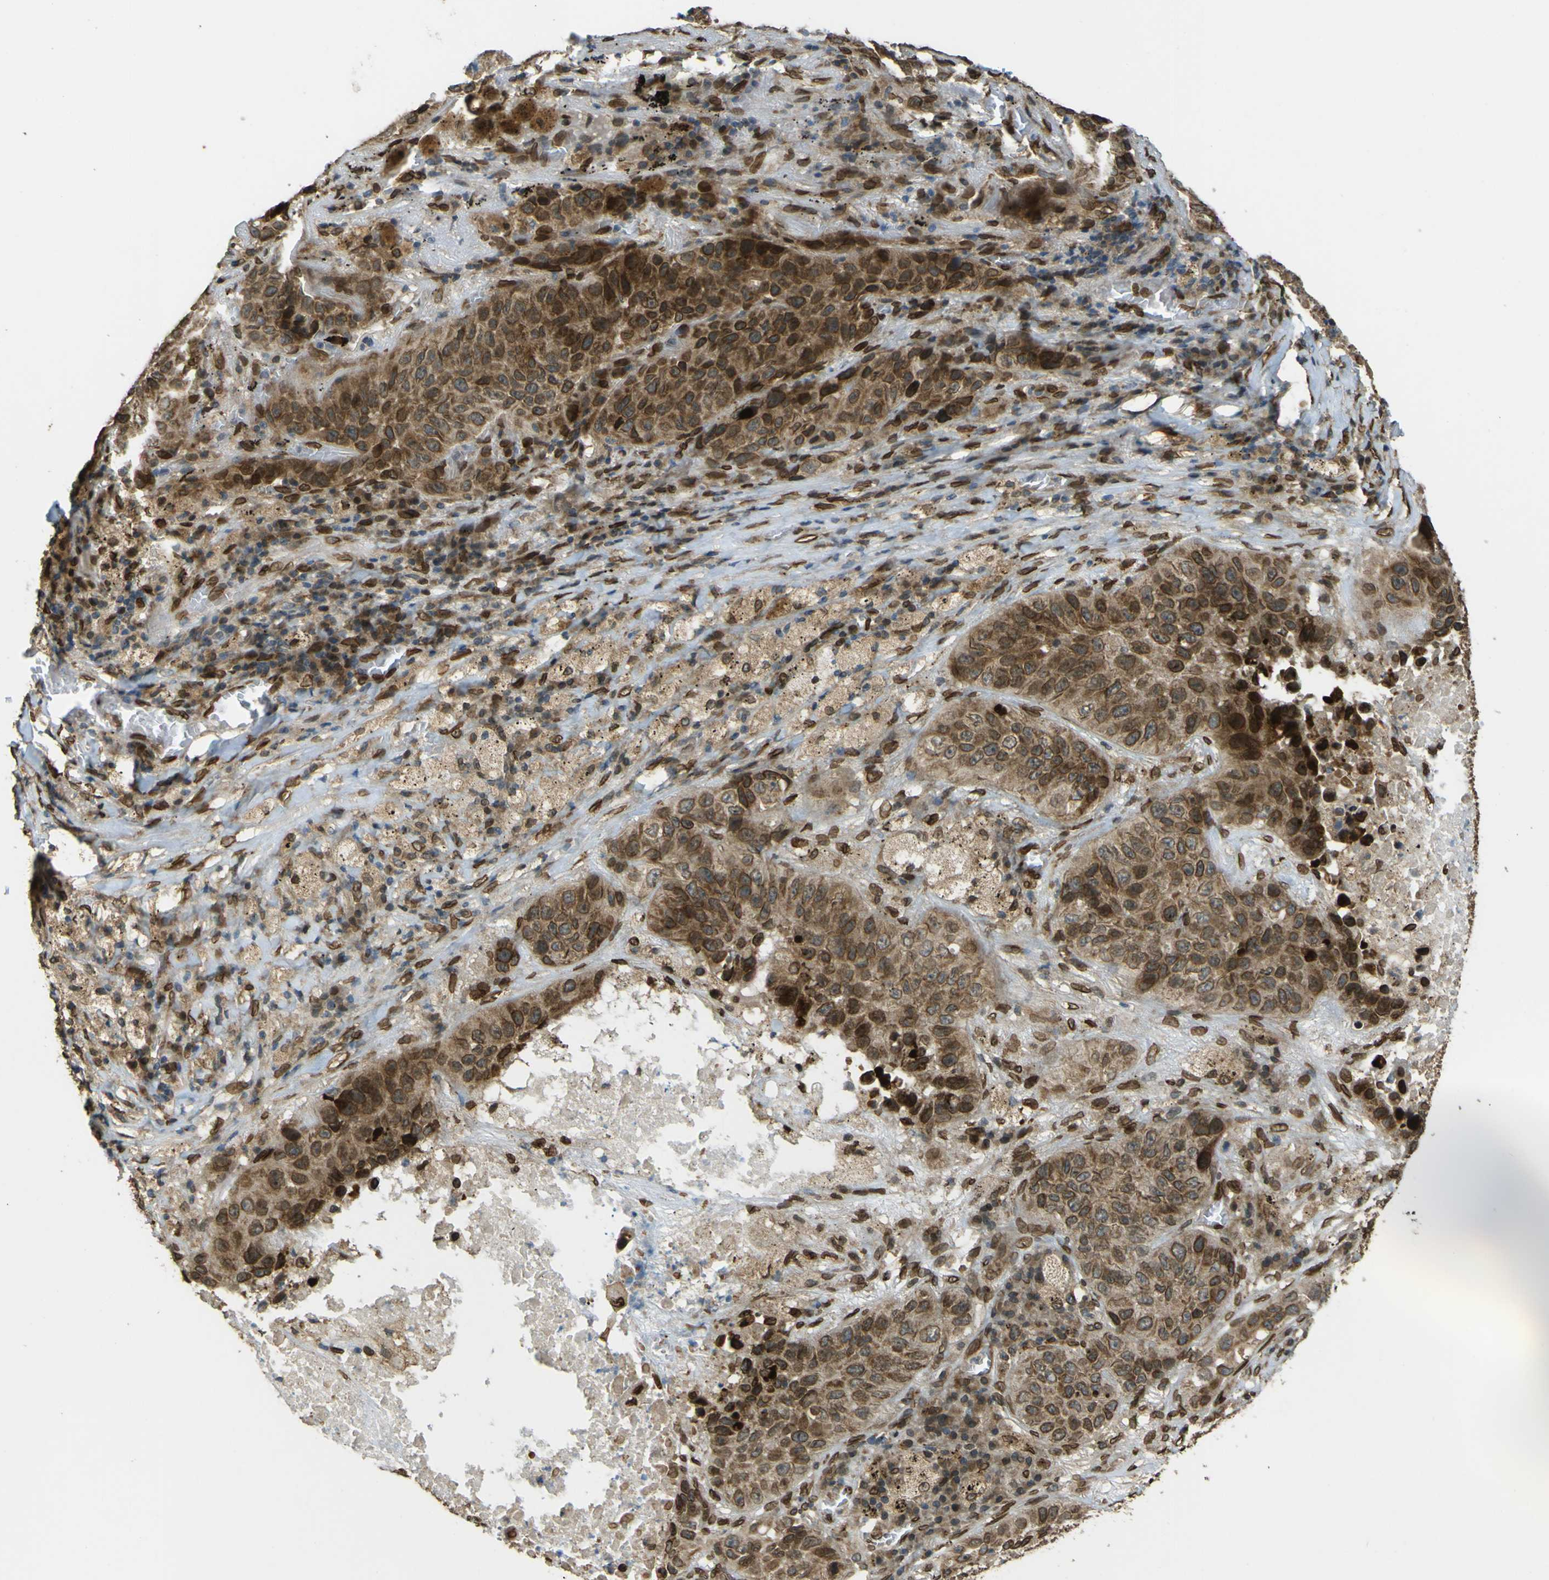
{"staining": {"intensity": "moderate", "quantity": ">75%", "location": "cytoplasmic/membranous,nuclear"}, "tissue": "lung cancer", "cell_type": "Tumor cells", "image_type": "cancer", "snomed": [{"axis": "morphology", "description": "Squamous cell carcinoma, NOS"}, {"axis": "topography", "description": "Lung"}], "caption": "Lung cancer stained for a protein displays moderate cytoplasmic/membranous and nuclear positivity in tumor cells.", "gene": "GALNT1", "patient": {"sex": "male", "age": 57}}